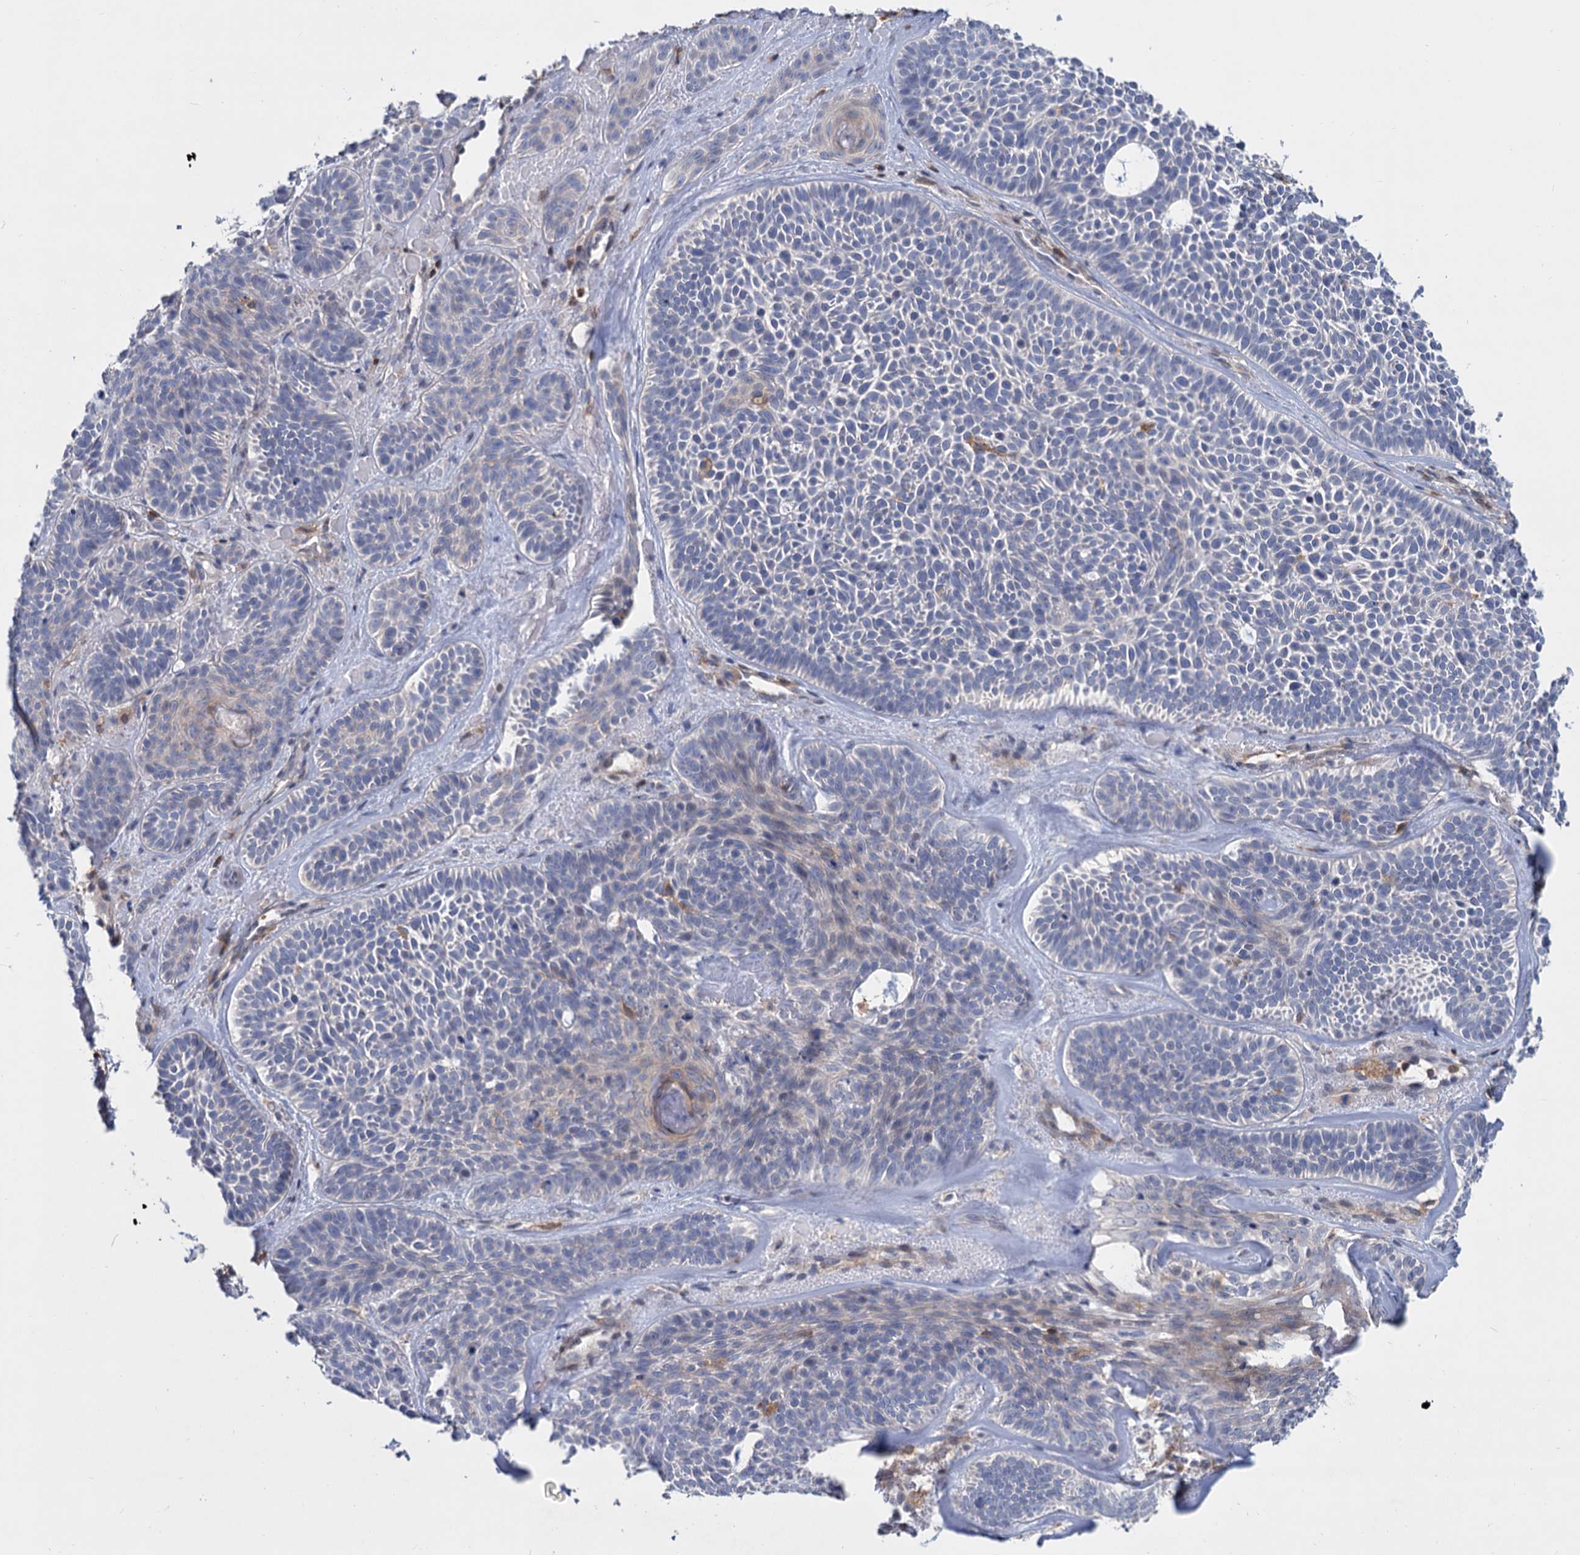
{"staining": {"intensity": "negative", "quantity": "none", "location": "none"}, "tissue": "skin cancer", "cell_type": "Tumor cells", "image_type": "cancer", "snomed": [{"axis": "morphology", "description": "Basal cell carcinoma"}, {"axis": "topography", "description": "Skin"}], "caption": "This is an immunohistochemistry image of human skin cancer. There is no expression in tumor cells.", "gene": "LRCH4", "patient": {"sex": "male", "age": 85}}